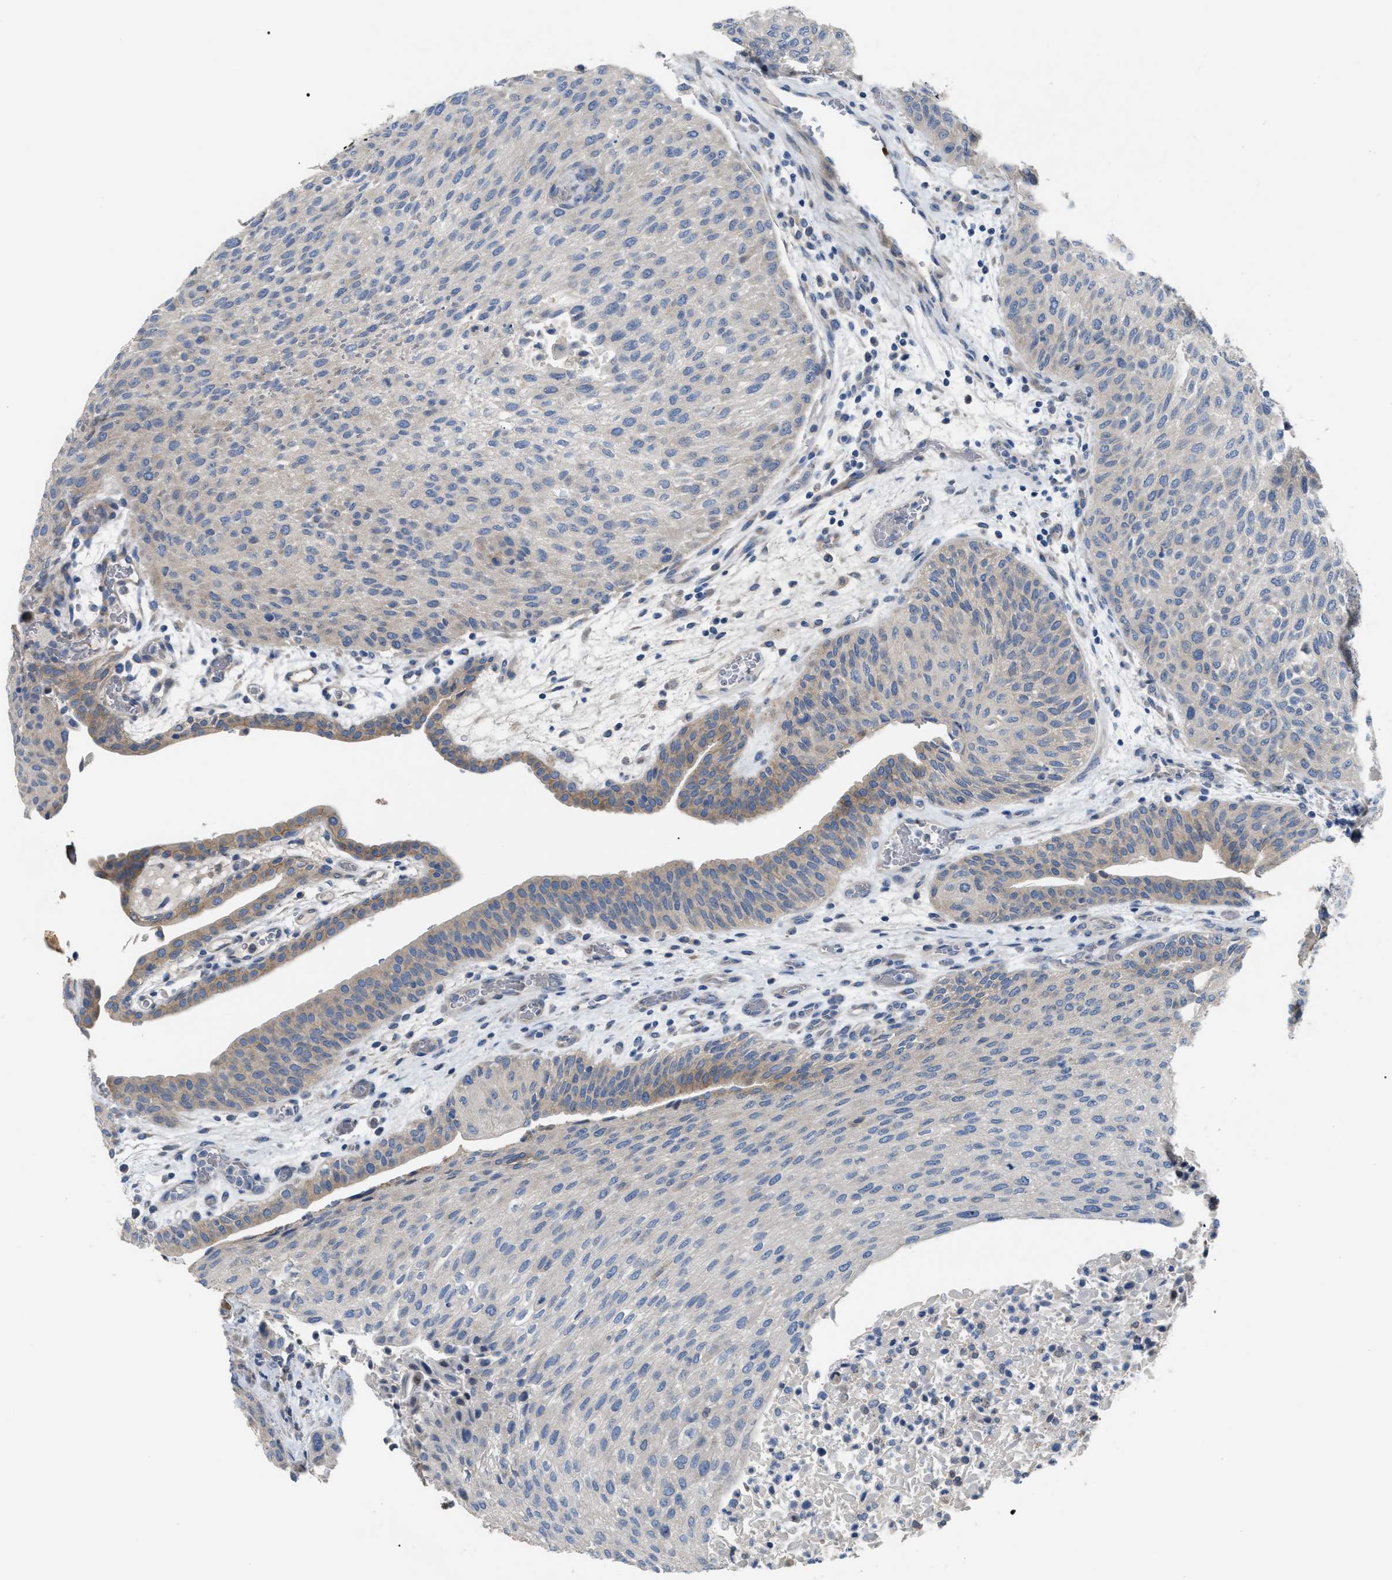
{"staining": {"intensity": "weak", "quantity": "<25%", "location": "cytoplasmic/membranous"}, "tissue": "urothelial cancer", "cell_type": "Tumor cells", "image_type": "cancer", "snomed": [{"axis": "morphology", "description": "Urothelial carcinoma, Low grade"}, {"axis": "morphology", "description": "Urothelial carcinoma, High grade"}, {"axis": "topography", "description": "Urinary bladder"}], "caption": "This is an IHC histopathology image of high-grade urothelial carcinoma. There is no positivity in tumor cells.", "gene": "DHX58", "patient": {"sex": "male", "age": 35}}